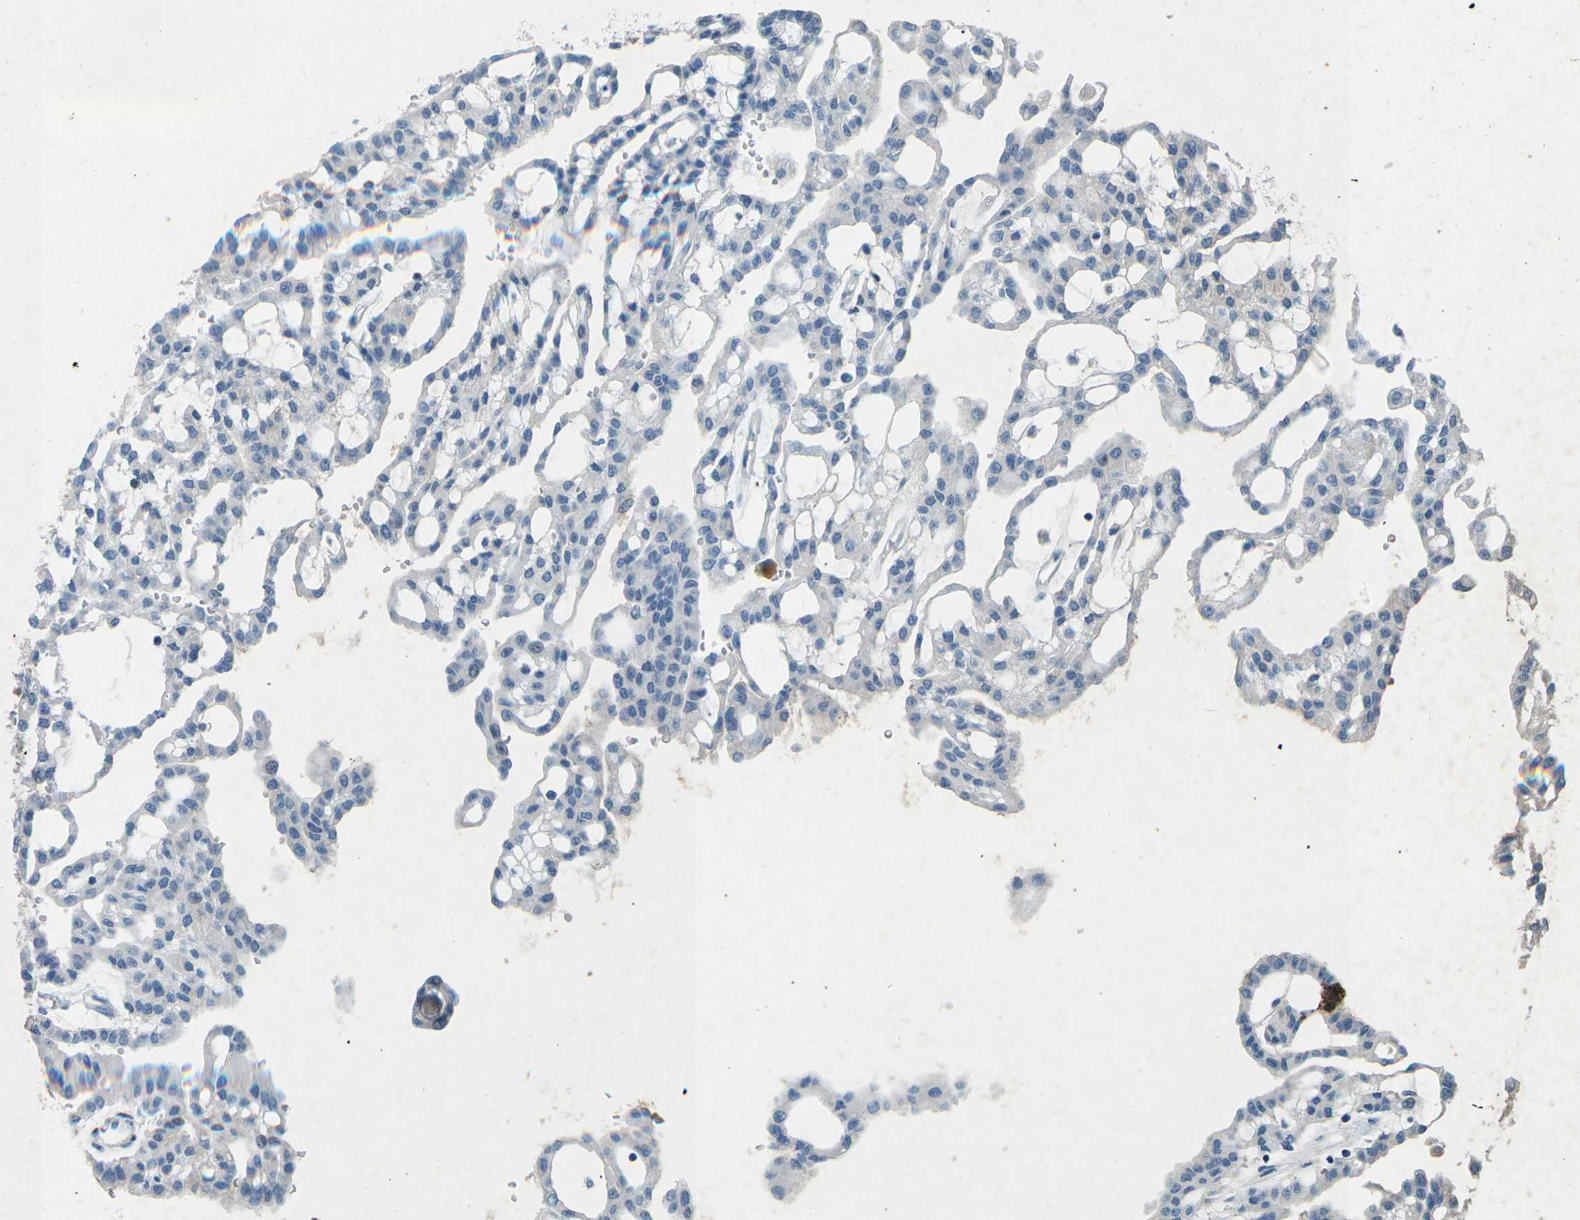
{"staining": {"intensity": "negative", "quantity": "none", "location": "none"}, "tissue": "renal cancer", "cell_type": "Tumor cells", "image_type": "cancer", "snomed": [{"axis": "morphology", "description": "Adenocarcinoma, NOS"}, {"axis": "topography", "description": "Kidney"}], "caption": "The immunohistochemistry histopathology image has no significant staining in tumor cells of renal cancer tissue.", "gene": "A1BG", "patient": {"sex": "male", "age": 63}}